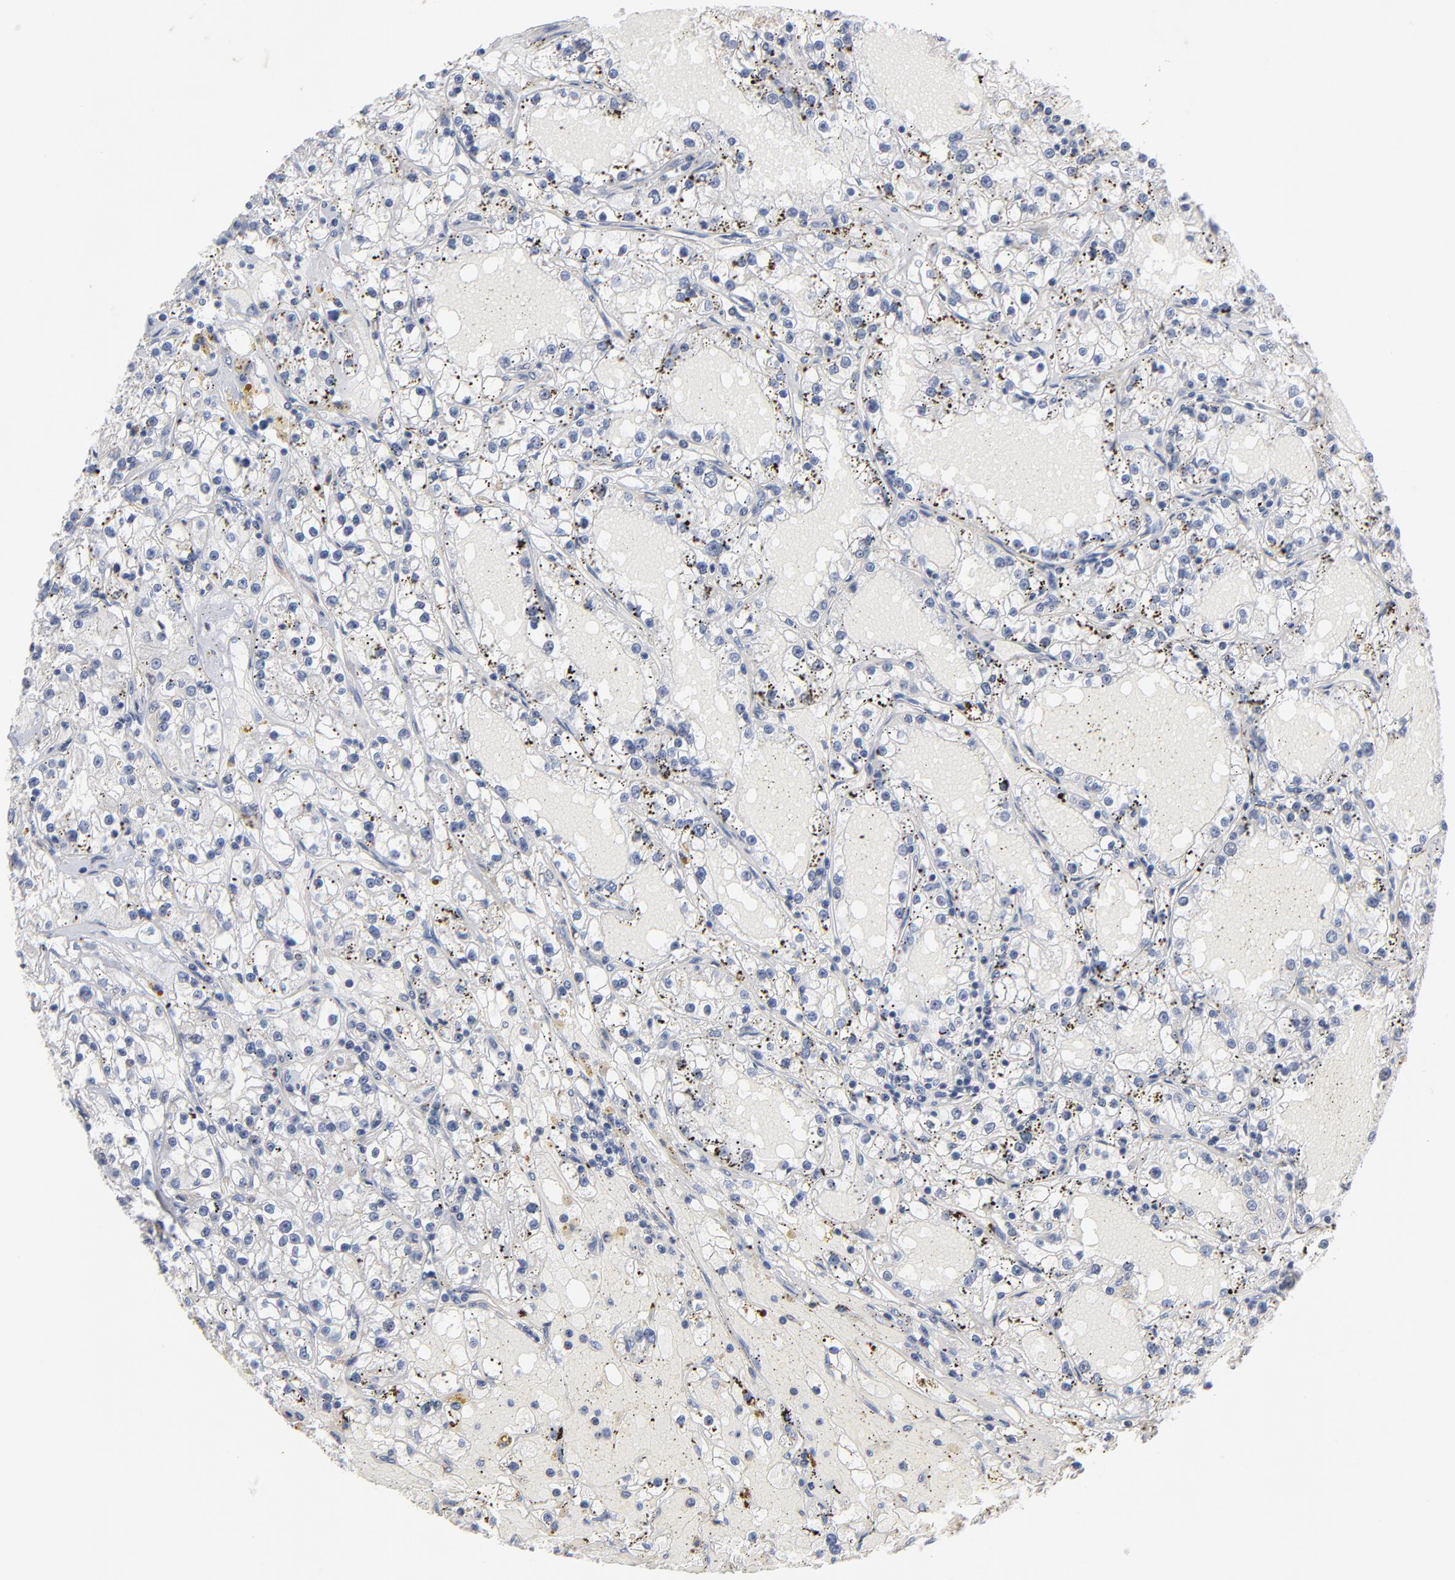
{"staining": {"intensity": "negative", "quantity": "none", "location": "none"}, "tissue": "renal cancer", "cell_type": "Tumor cells", "image_type": "cancer", "snomed": [{"axis": "morphology", "description": "Adenocarcinoma, NOS"}, {"axis": "topography", "description": "Kidney"}], "caption": "Tumor cells show no significant staining in renal adenocarcinoma.", "gene": "PDLIM2", "patient": {"sex": "male", "age": 56}}